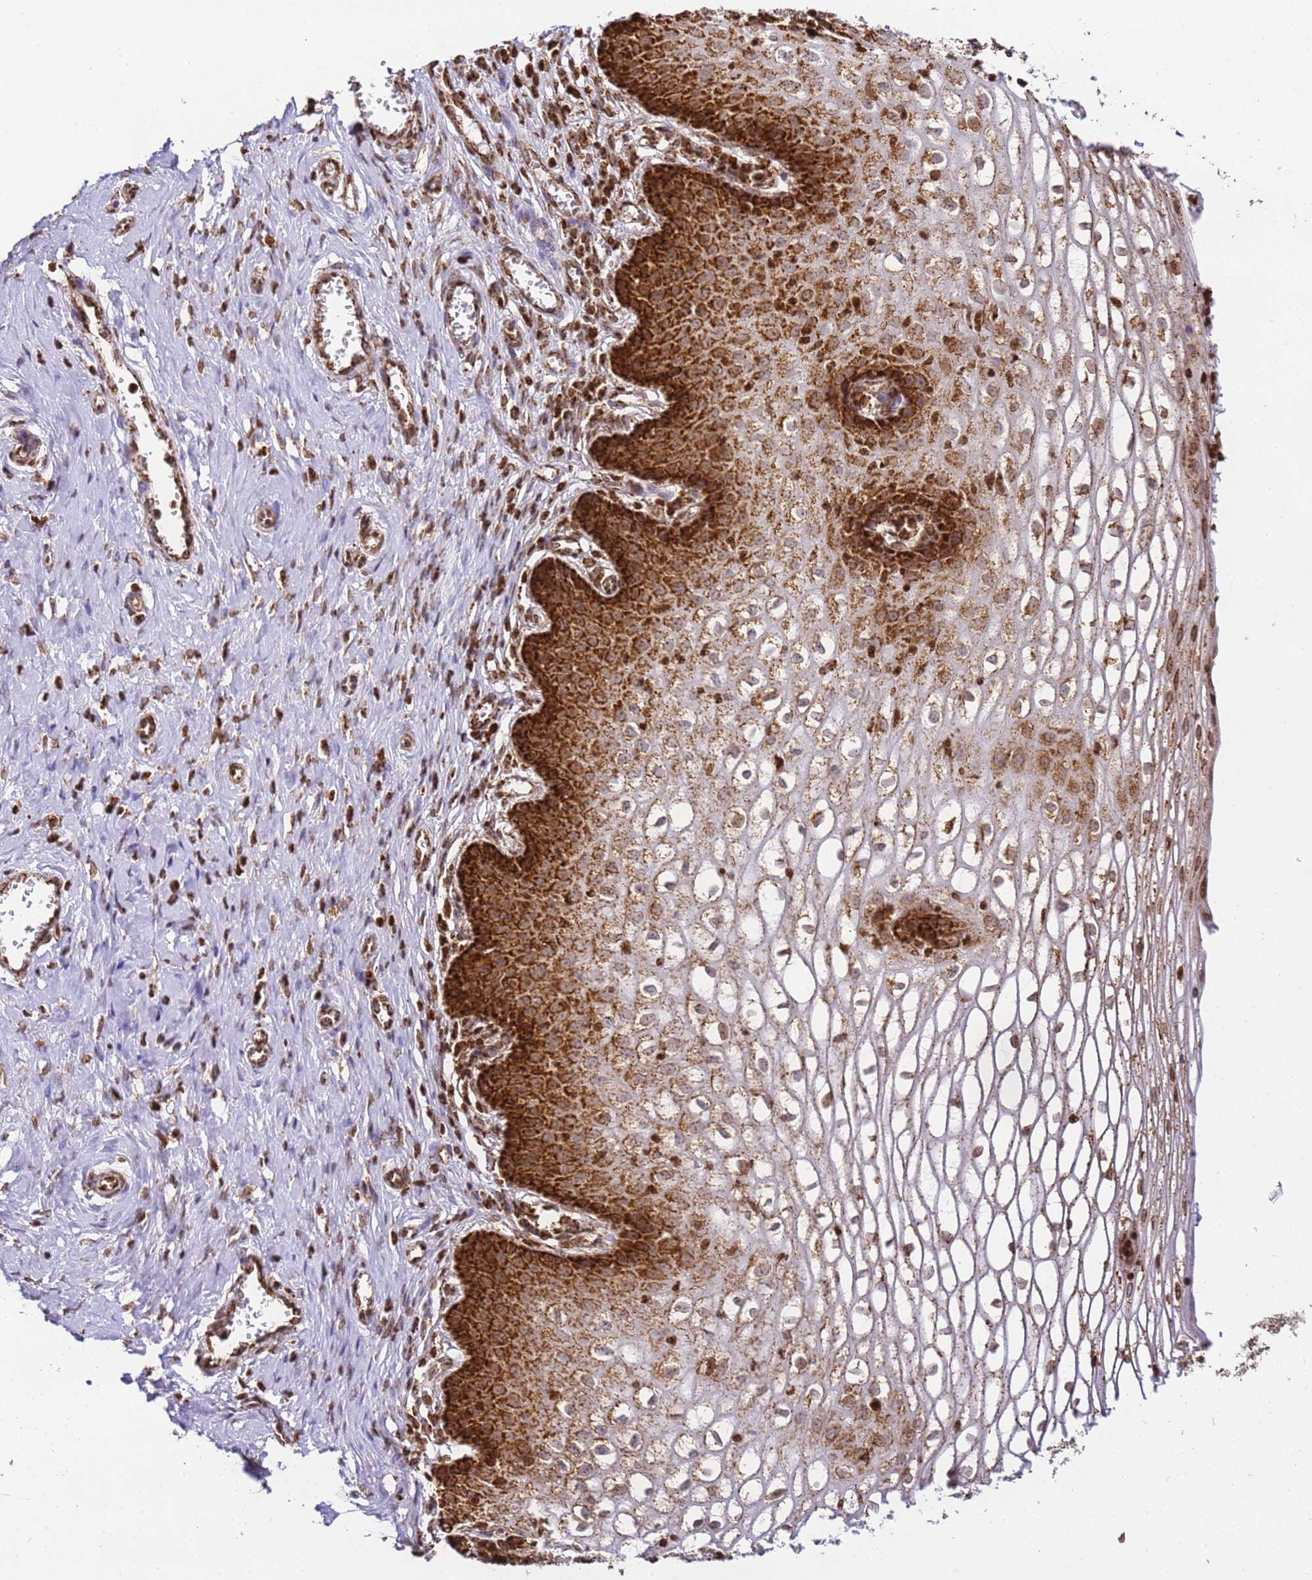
{"staining": {"intensity": "moderate", "quantity": "25%-75%", "location": "cytoplasmic/membranous"}, "tissue": "cervix", "cell_type": "Glandular cells", "image_type": "normal", "snomed": [{"axis": "morphology", "description": "Normal tissue, NOS"}, {"axis": "morphology", "description": "Adenocarcinoma, NOS"}, {"axis": "topography", "description": "Cervix"}], "caption": "A medium amount of moderate cytoplasmic/membranous staining is identified in approximately 25%-75% of glandular cells in normal cervix. (brown staining indicates protein expression, while blue staining denotes nuclei).", "gene": "HSPE1", "patient": {"sex": "female", "age": 29}}